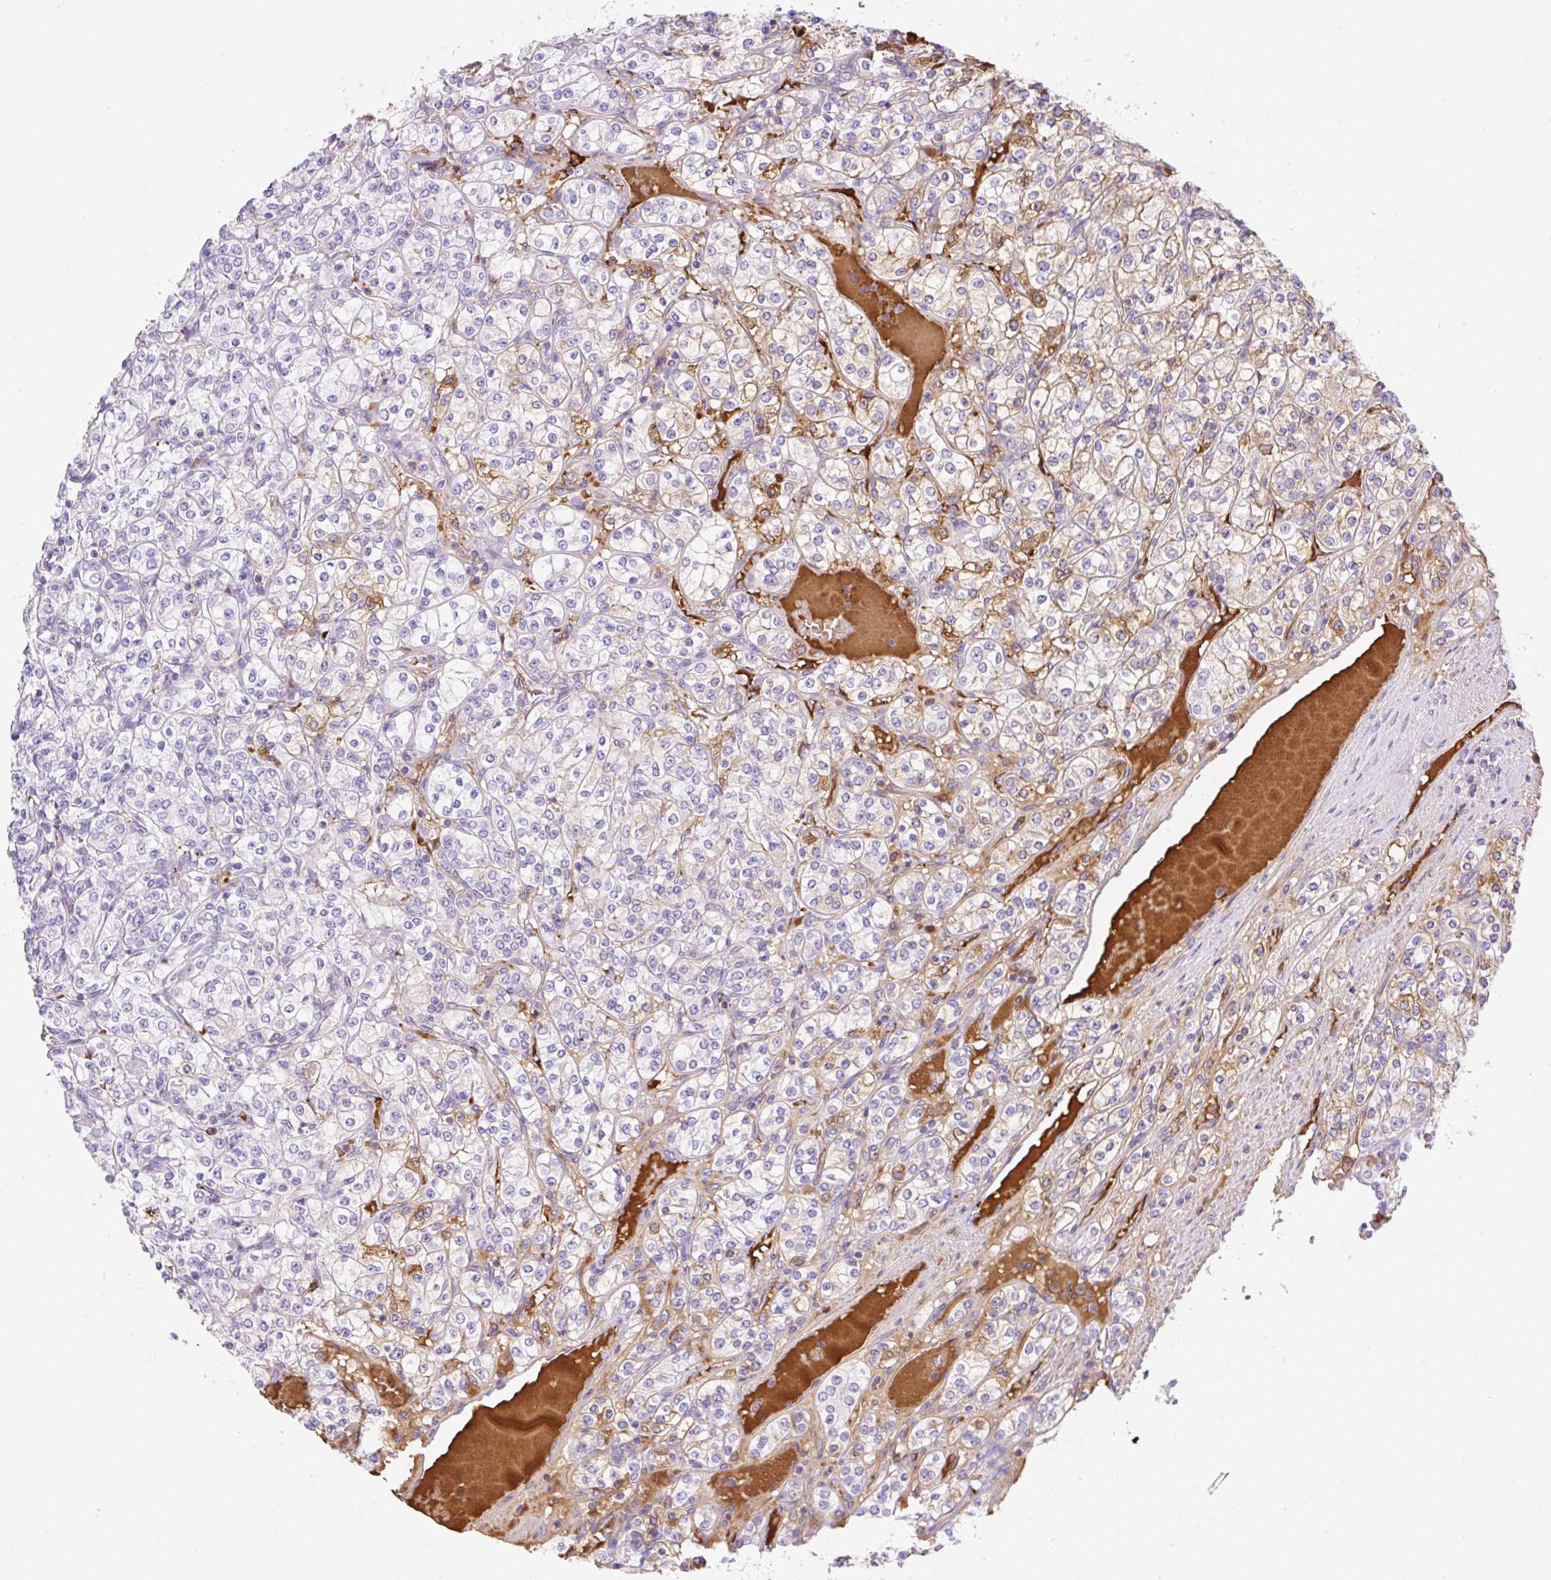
{"staining": {"intensity": "weak", "quantity": "<25%", "location": "cytoplasmic/membranous"}, "tissue": "renal cancer", "cell_type": "Tumor cells", "image_type": "cancer", "snomed": [{"axis": "morphology", "description": "Adenocarcinoma, NOS"}, {"axis": "topography", "description": "Kidney"}], "caption": "IHC of human adenocarcinoma (renal) shows no staining in tumor cells.", "gene": "TDRD15", "patient": {"sex": "male", "age": 77}}